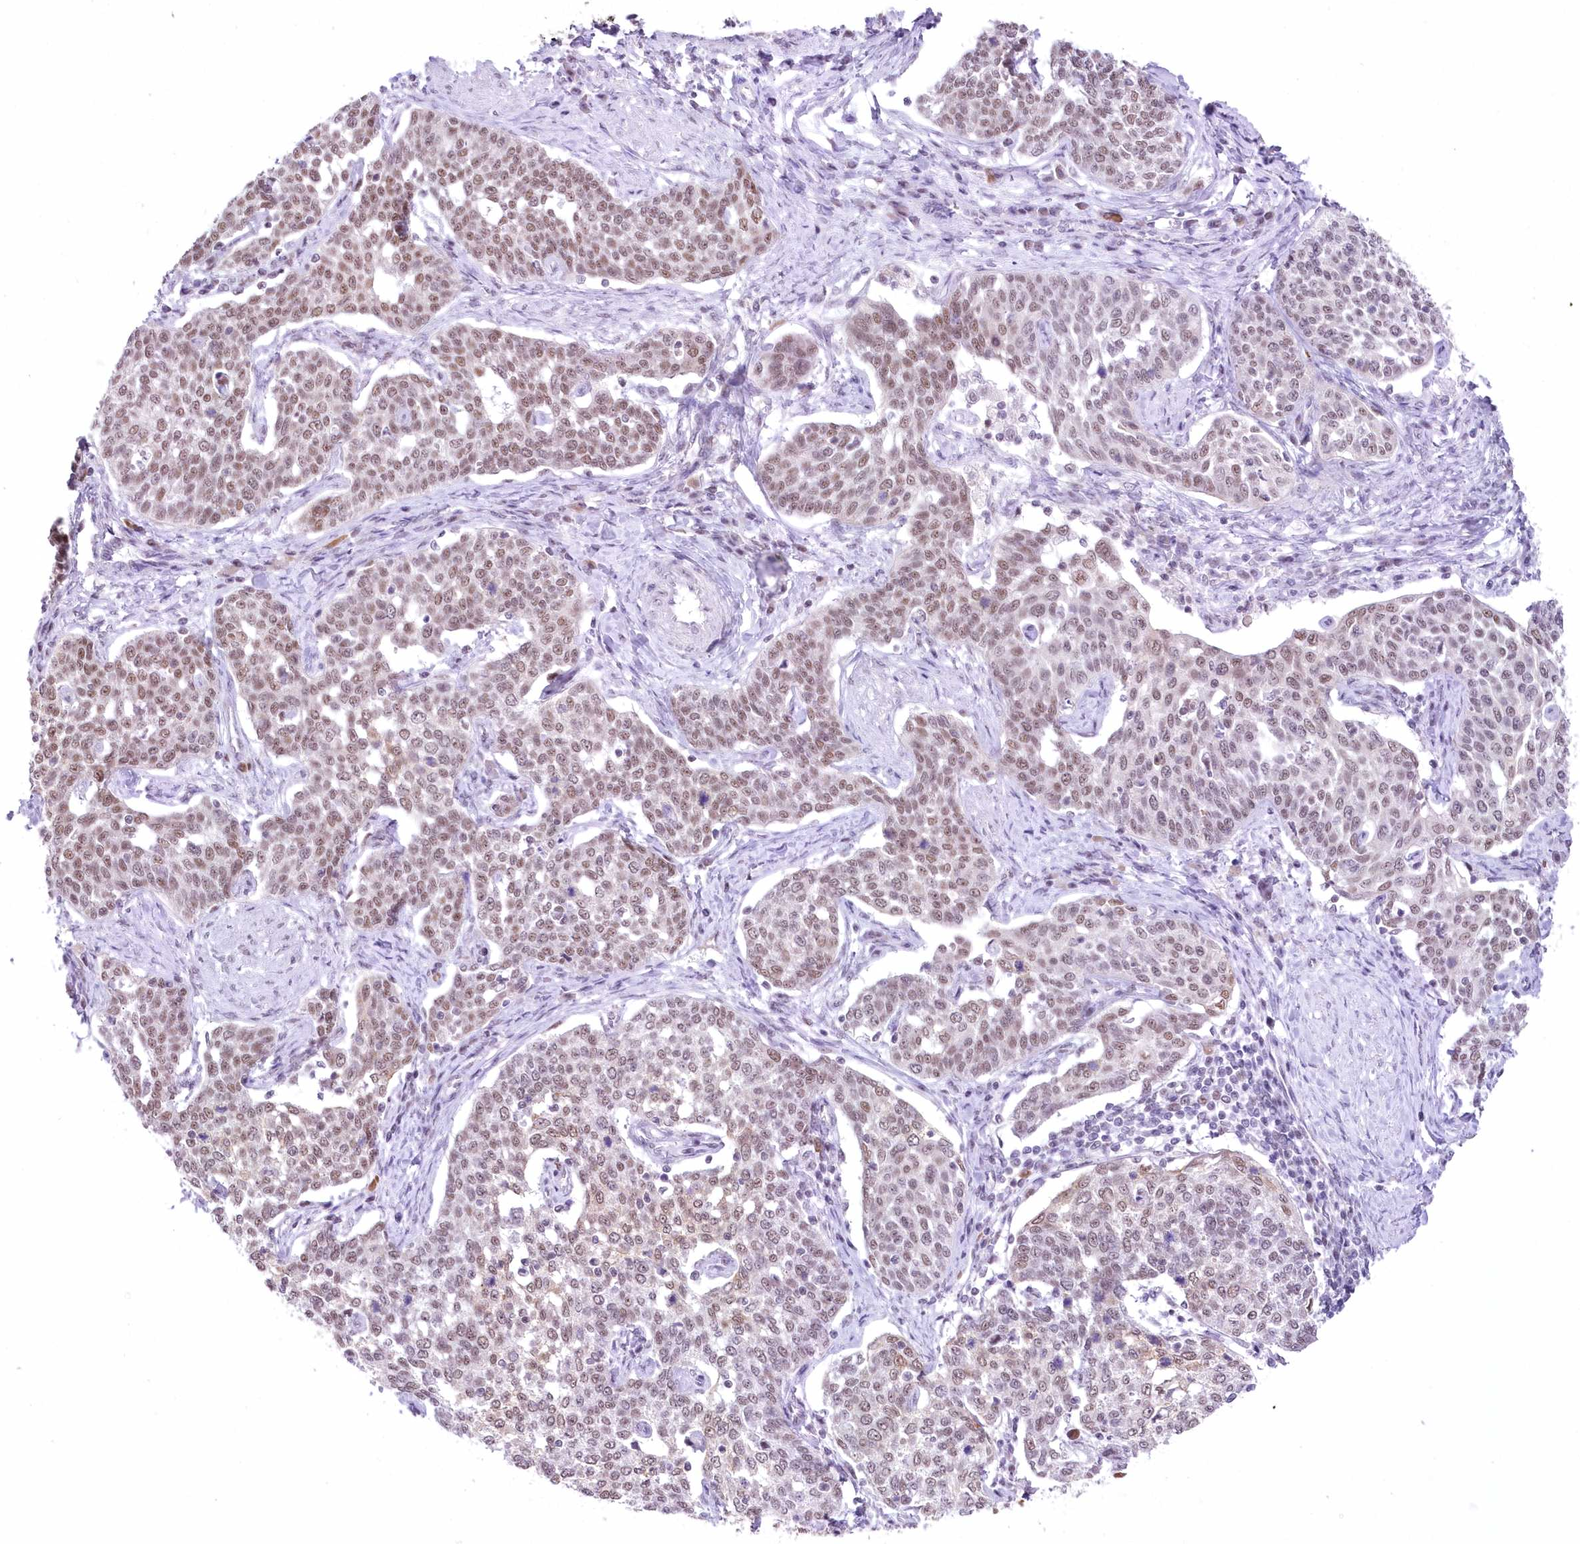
{"staining": {"intensity": "weak", "quantity": ">75%", "location": "nuclear"}, "tissue": "cervical cancer", "cell_type": "Tumor cells", "image_type": "cancer", "snomed": [{"axis": "morphology", "description": "Squamous cell carcinoma, NOS"}, {"axis": "topography", "description": "Cervix"}], "caption": "This image demonstrates IHC staining of squamous cell carcinoma (cervical), with low weak nuclear expression in approximately >75% of tumor cells.", "gene": "NSUN2", "patient": {"sex": "female", "age": 34}}